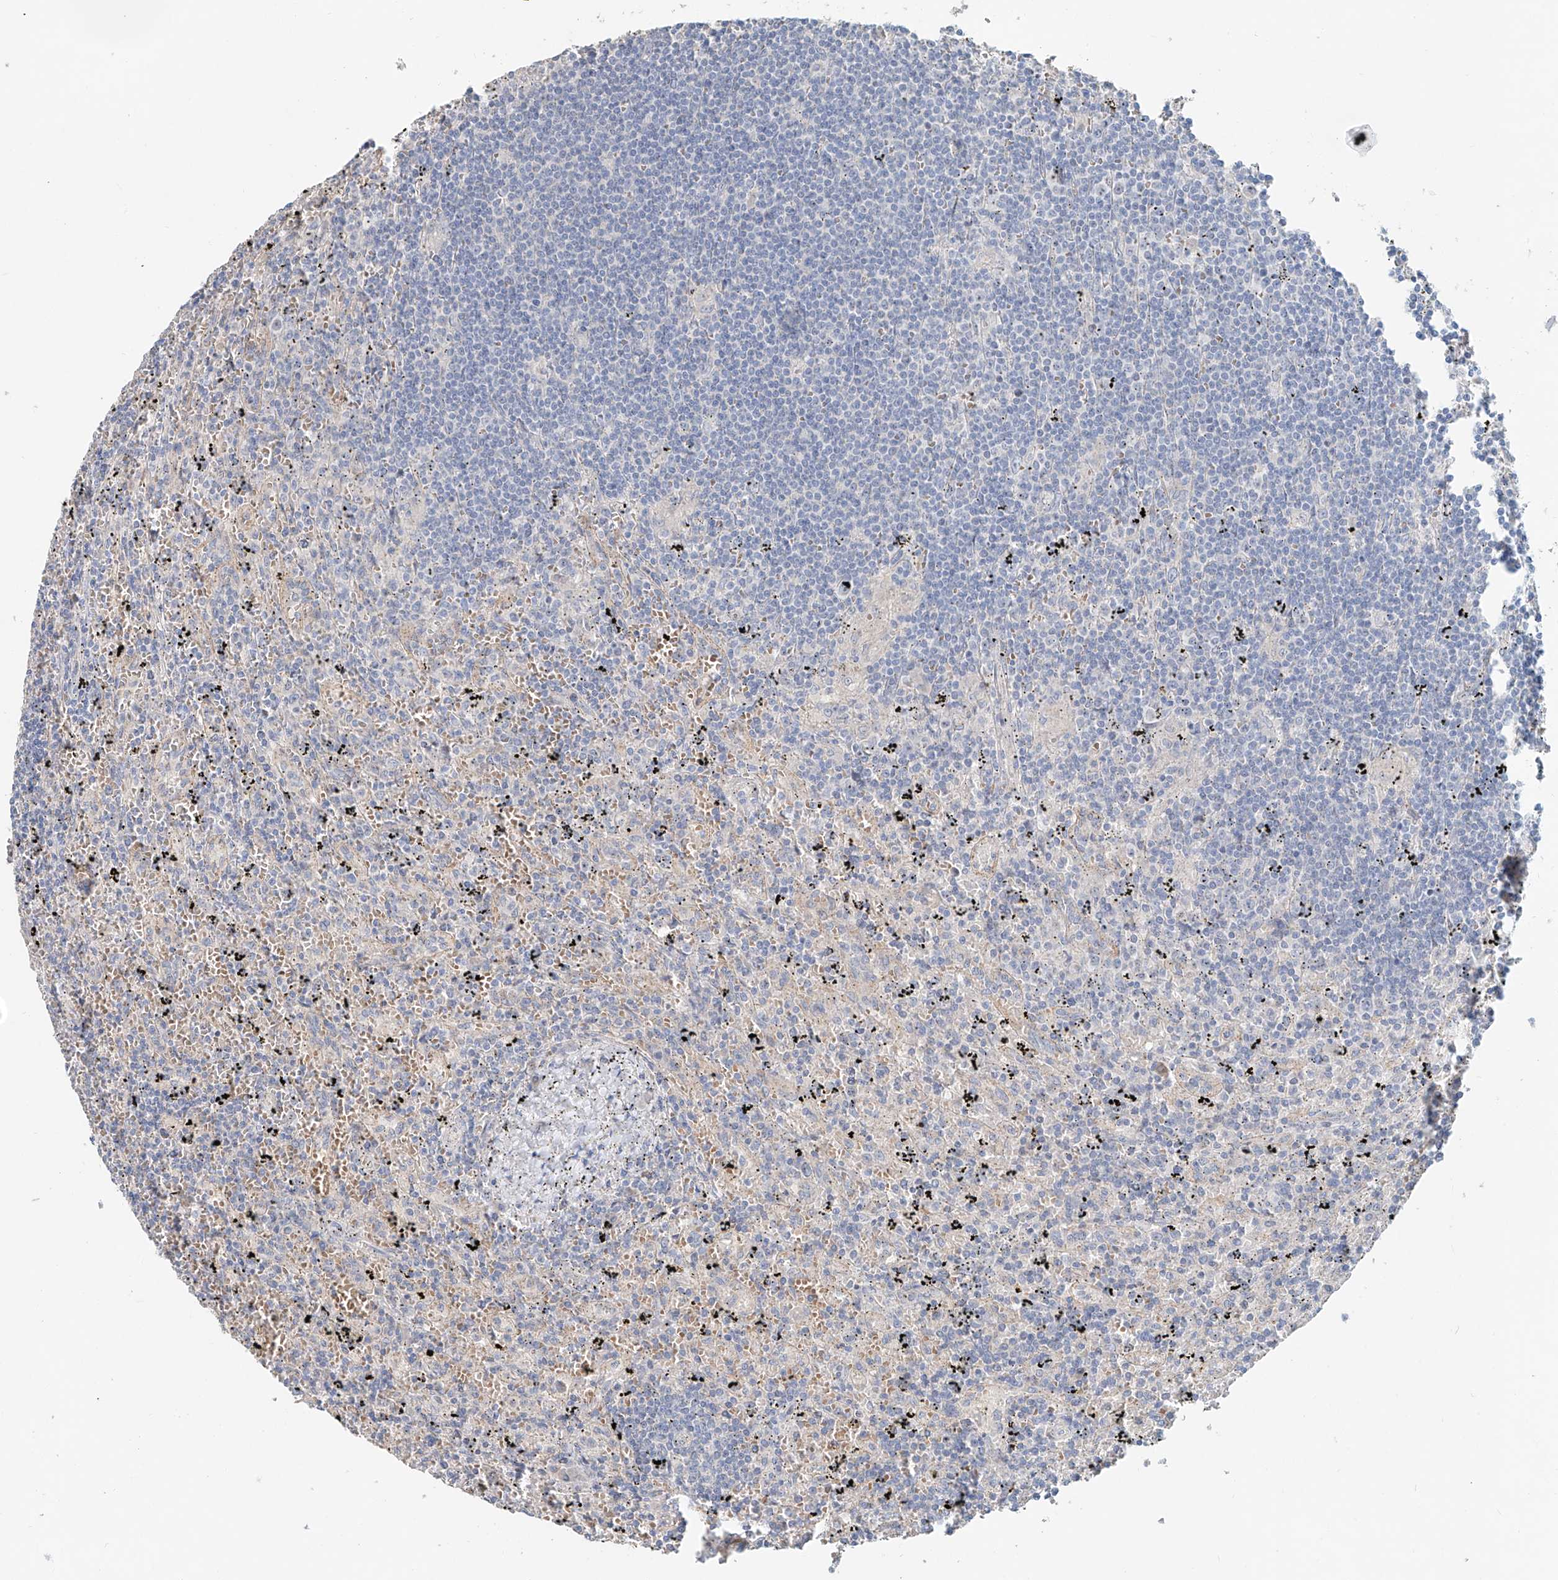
{"staining": {"intensity": "negative", "quantity": "none", "location": "none"}, "tissue": "lymphoma", "cell_type": "Tumor cells", "image_type": "cancer", "snomed": [{"axis": "morphology", "description": "Malignant lymphoma, non-Hodgkin's type, Low grade"}, {"axis": "topography", "description": "Spleen"}], "caption": "Protein analysis of lymphoma reveals no significant expression in tumor cells.", "gene": "TRIM47", "patient": {"sex": "male", "age": 76}}